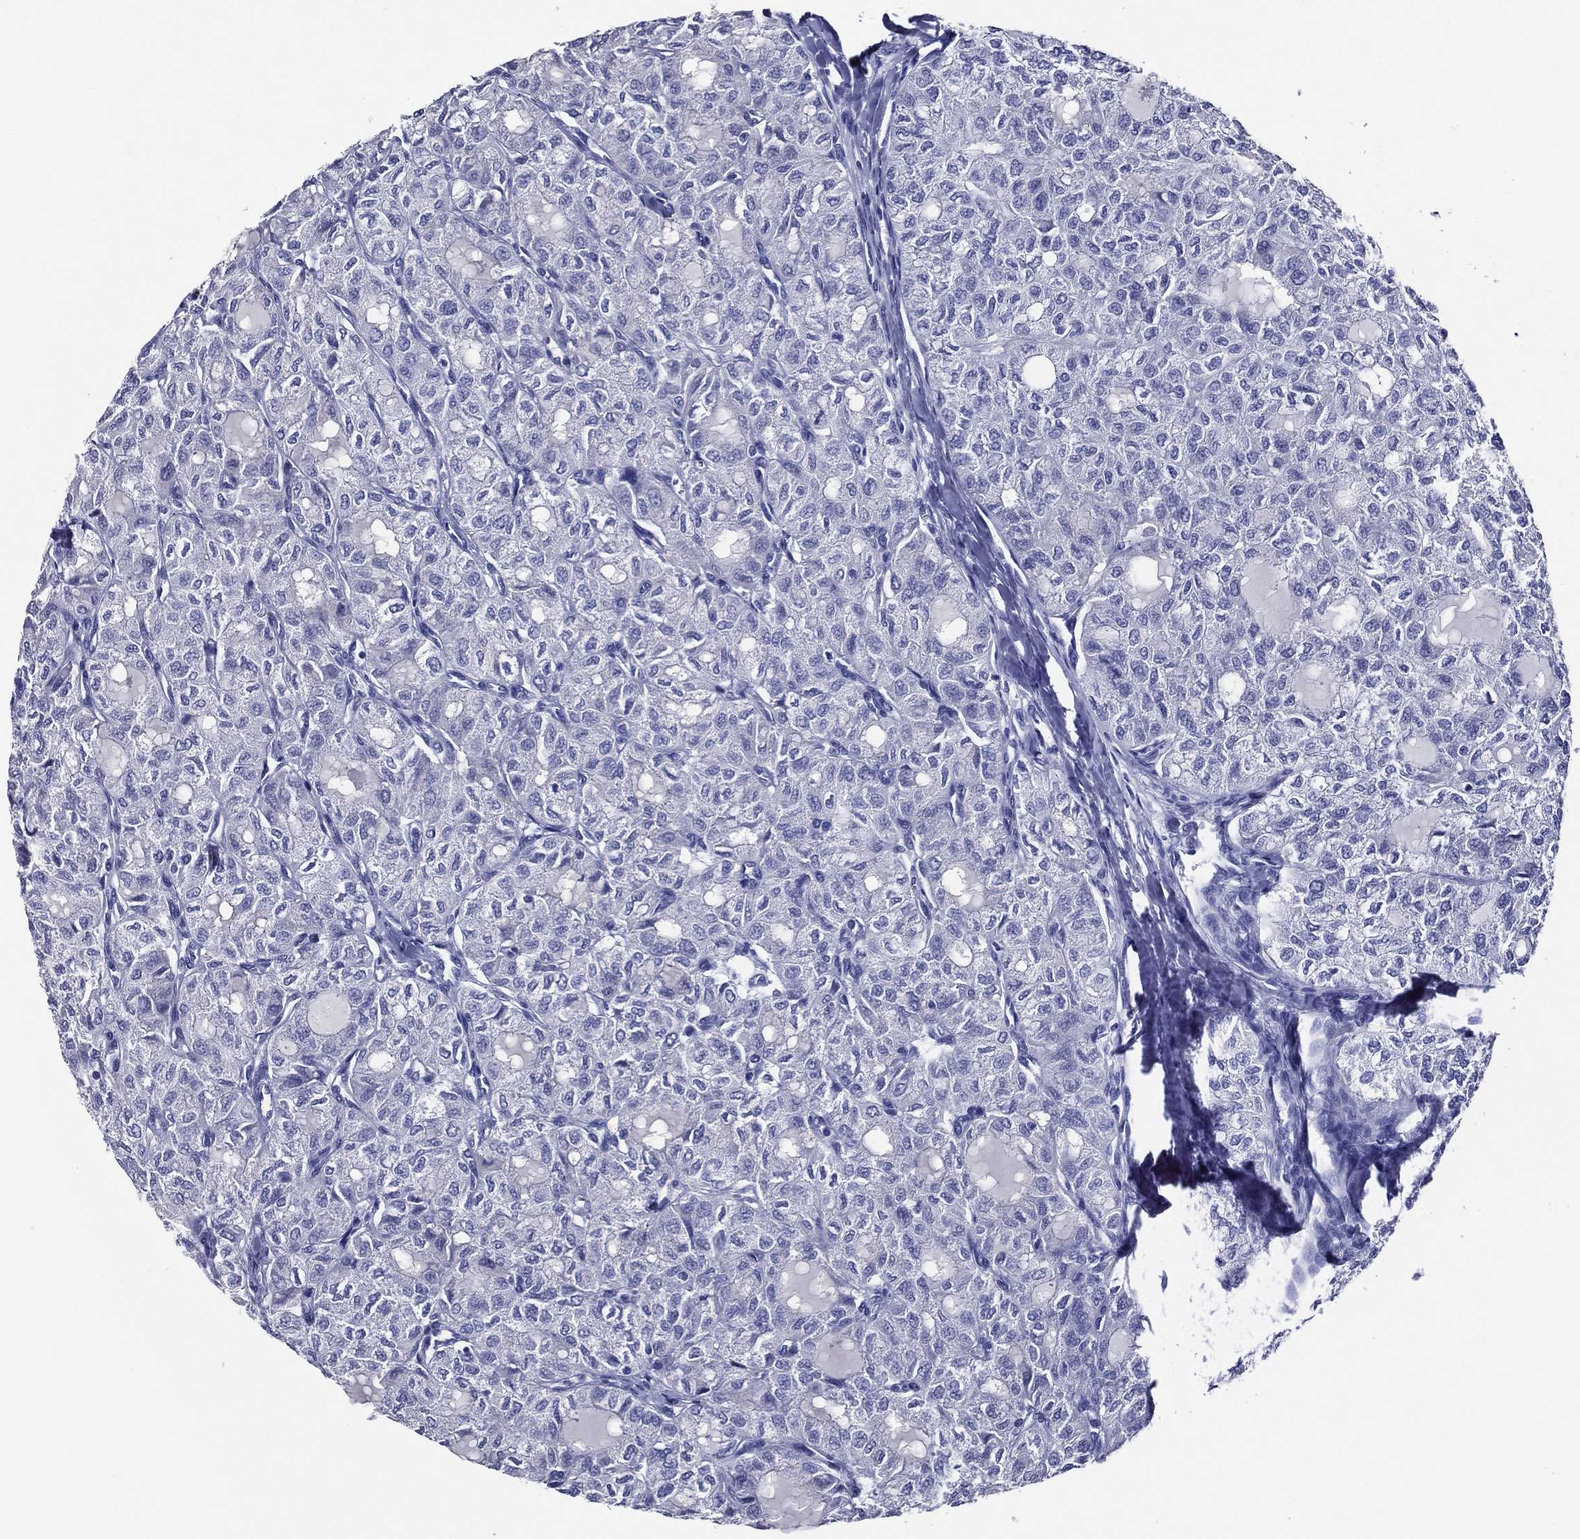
{"staining": {"intensity": "negative", "quantity": "none", "location": "none"}, "tissue": "thyroid cancer", "cell_type": "Tumor cells", "image_type": "cancer", "snomed": [{"axis": "morphology", "description": "Follicular adenoma carcinoma, NOS"}, {"axis": "topography", "description": "Thyroid gland"}], "caption": "A histopathology image of human thyroid follicular adenoma carcinoma is negative for staining in tumor cells.", "gene": "ACE2", "patient": {"sex": "male", "age": 75}}